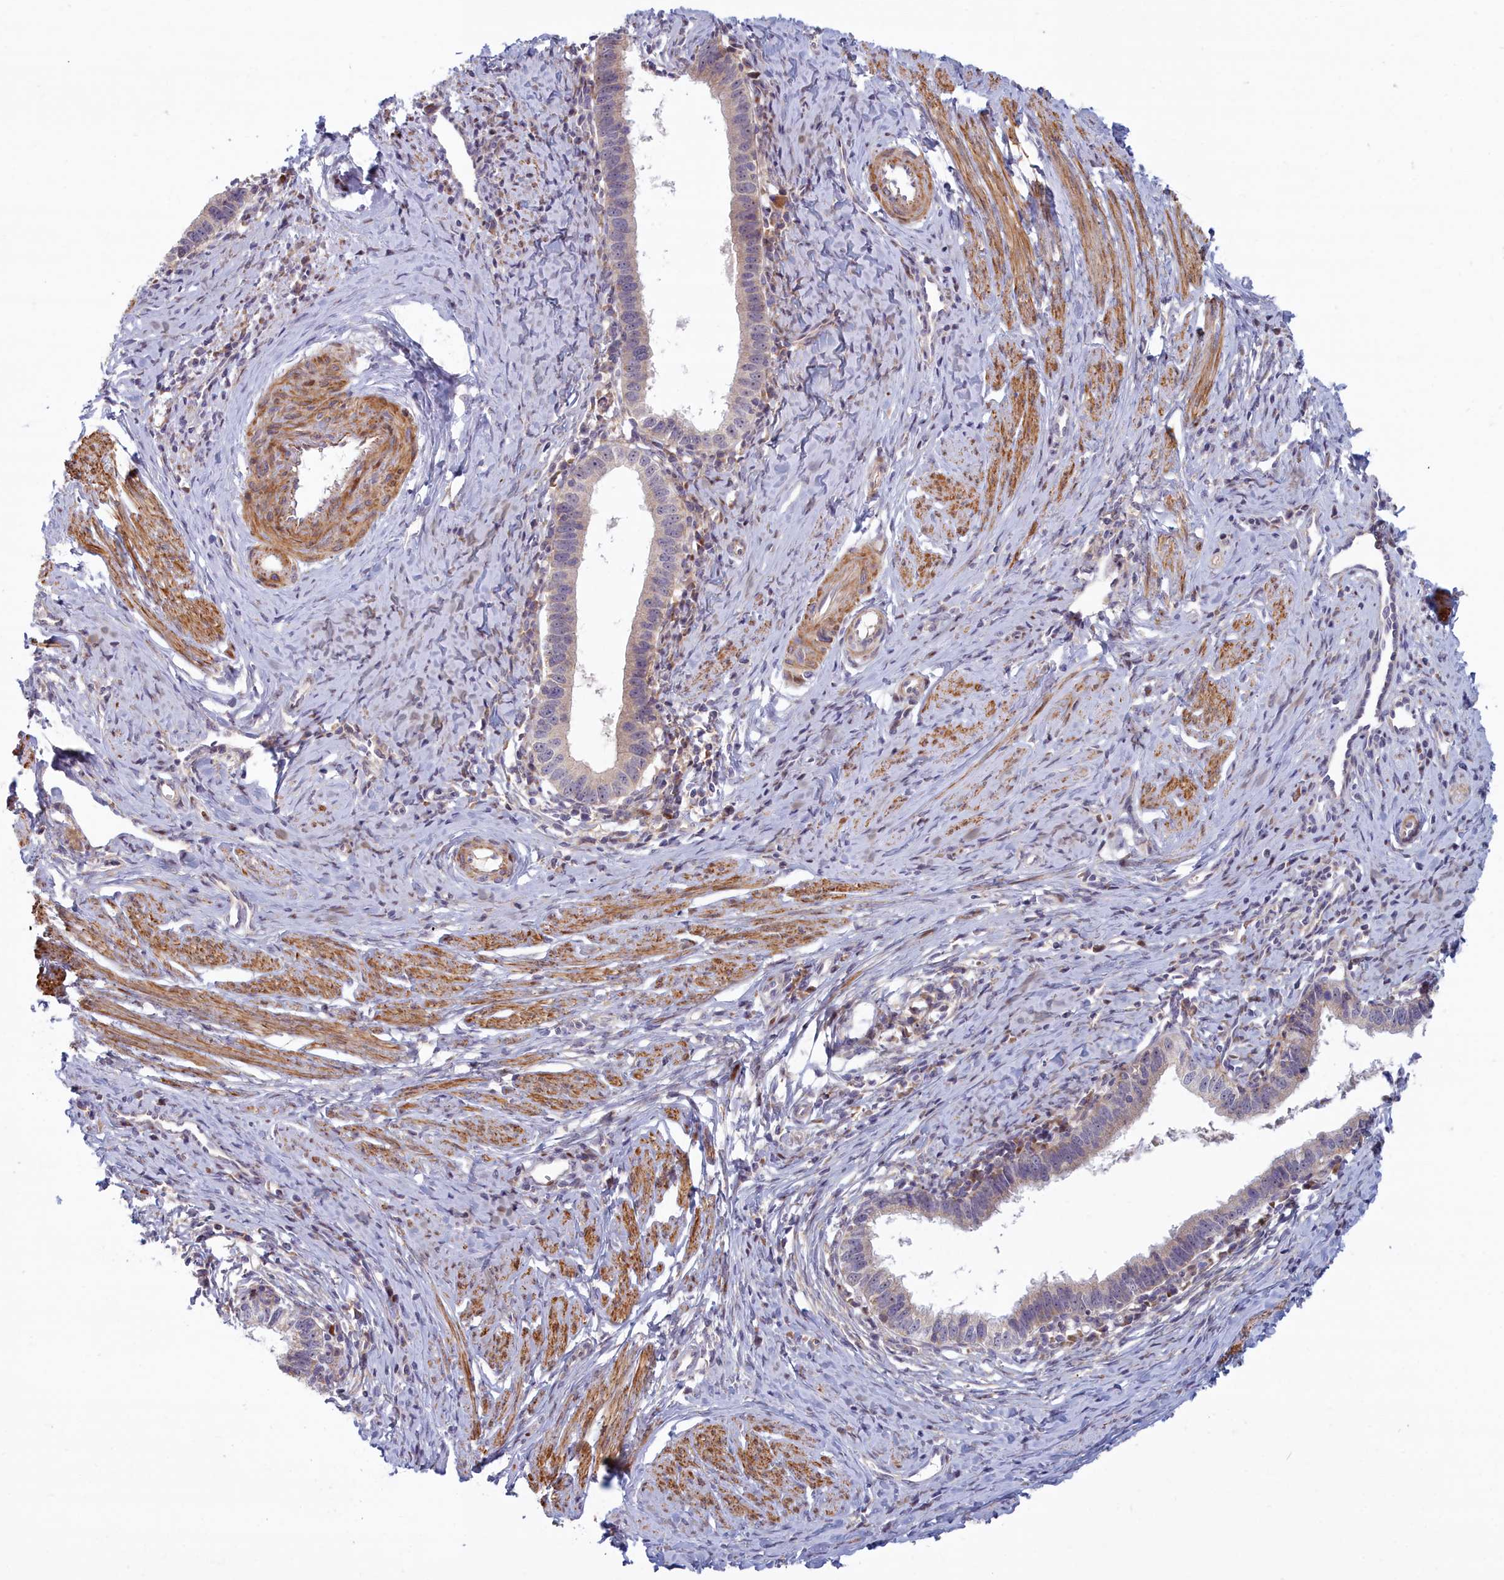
{"staining": {"intensity": "negative", "quantity": "none", "location": "none"}, "tissue": "cervical cancer", "cell_type": "Tumor cells", "image_type": "cancer", "snomed": [{"axis": "morphology", "description": "Adenocarcinoma, NOS"}, {"axis": "topography", "description": "Cervix"}], "caption": "Photomicrograph shows no protein expression in tumor cells of adenocarcinoma (cervical) tissue.", "gene": "C15orf40", "patient": {"sex": "female", "age": 36}}